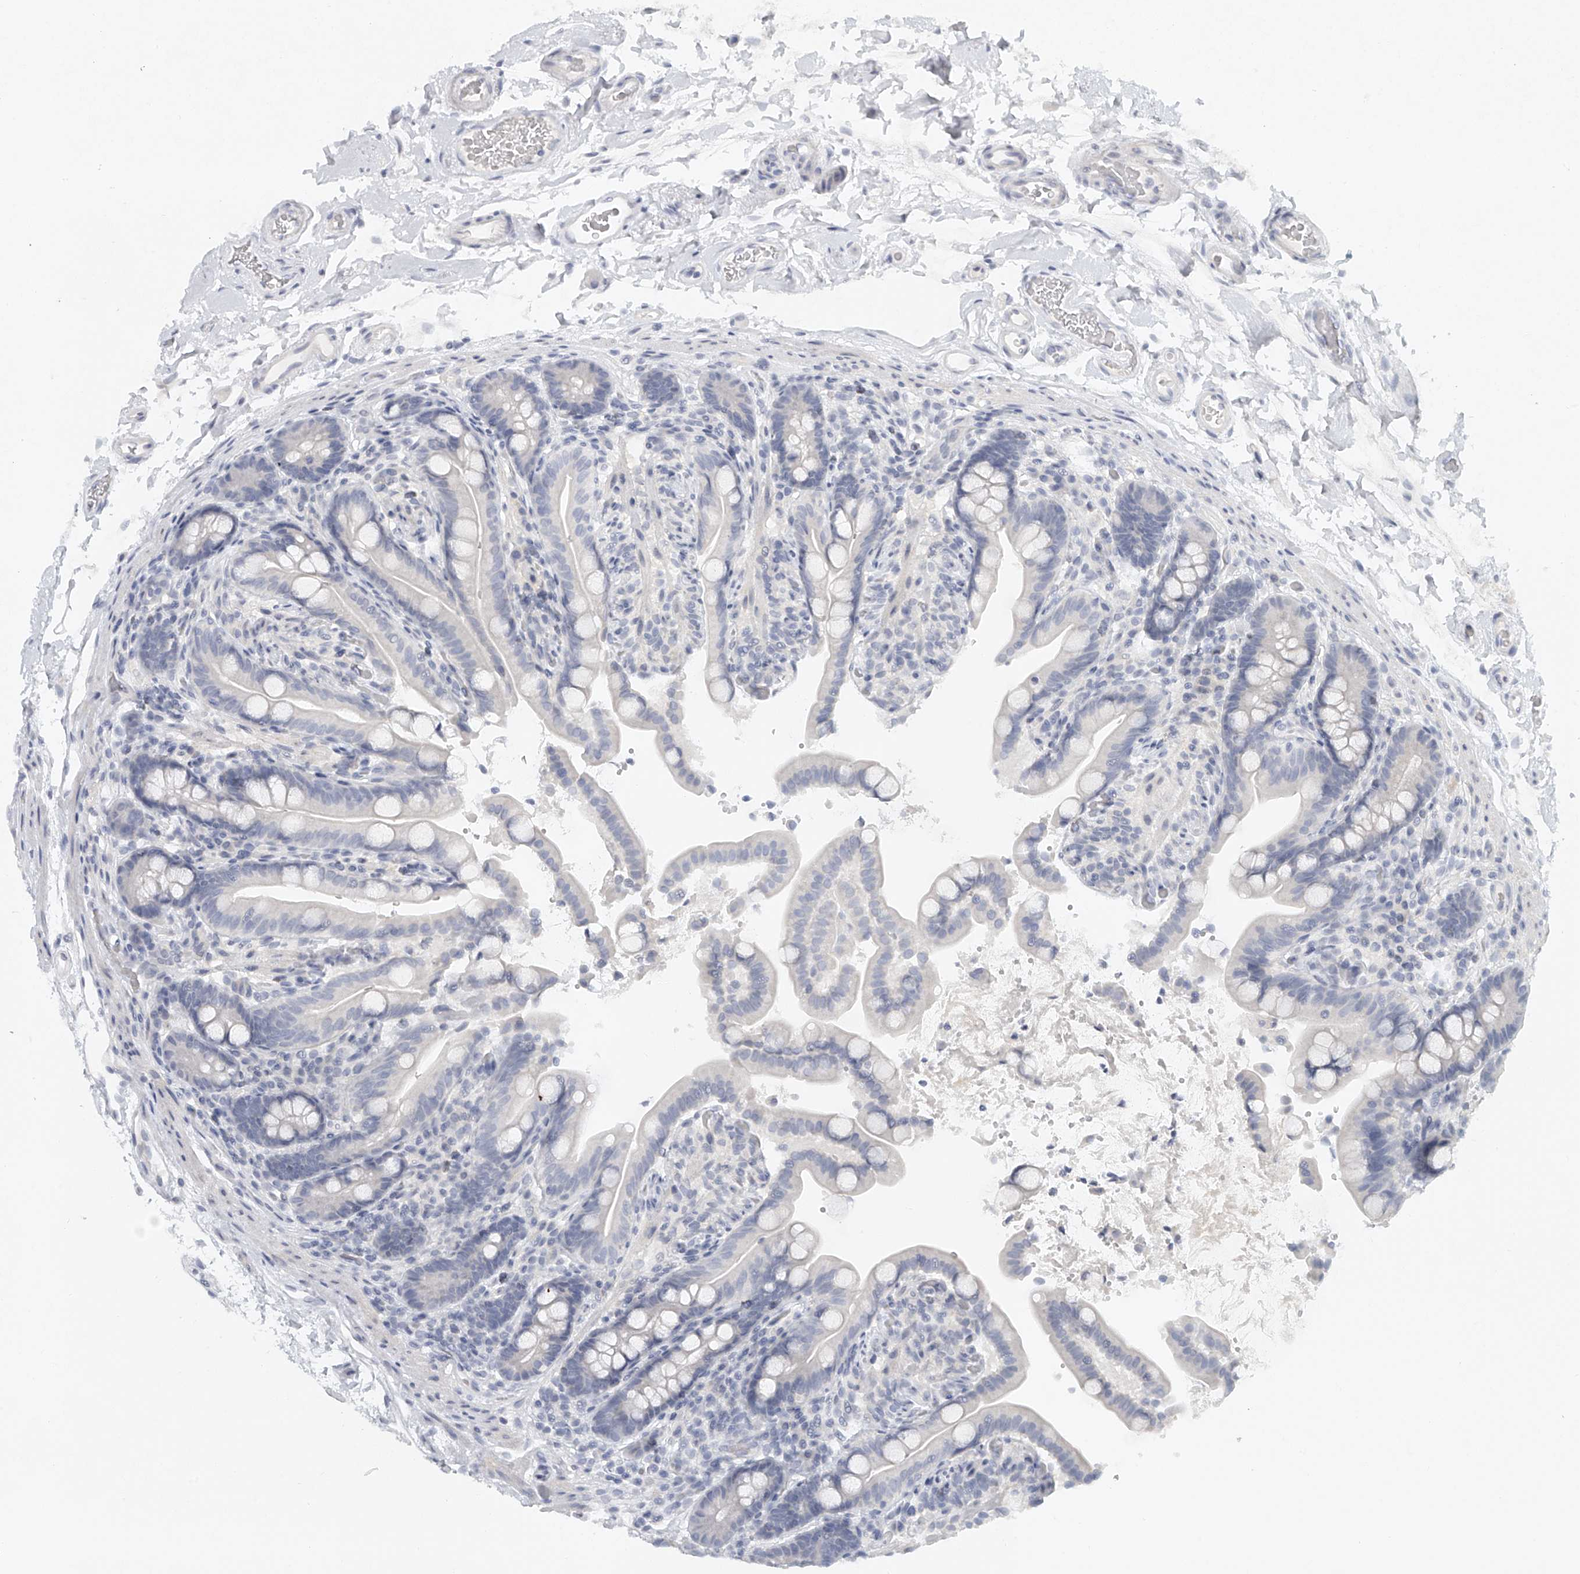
{"staining": {"intensity": "negative", "quantity": "none", "location": "none"}, "tissue": "colon", "cell_type": "Endothelial cells", "image_type": "normal", "snomed": [{"axis": "morphology", "description": "Normal tissue, NOS"}, {"axis": "topography", "description": "Smooth muscle"}, {"axis": "topography", "description": "Colon"}], "caption": "Immunohistochemistry (IHC) of unremarkable human colon exhibits no staining in endothelial cells. Nuclei are stained in blue.", "gene": "FAT2", "patient": {"sex": "male", "age": 73}}